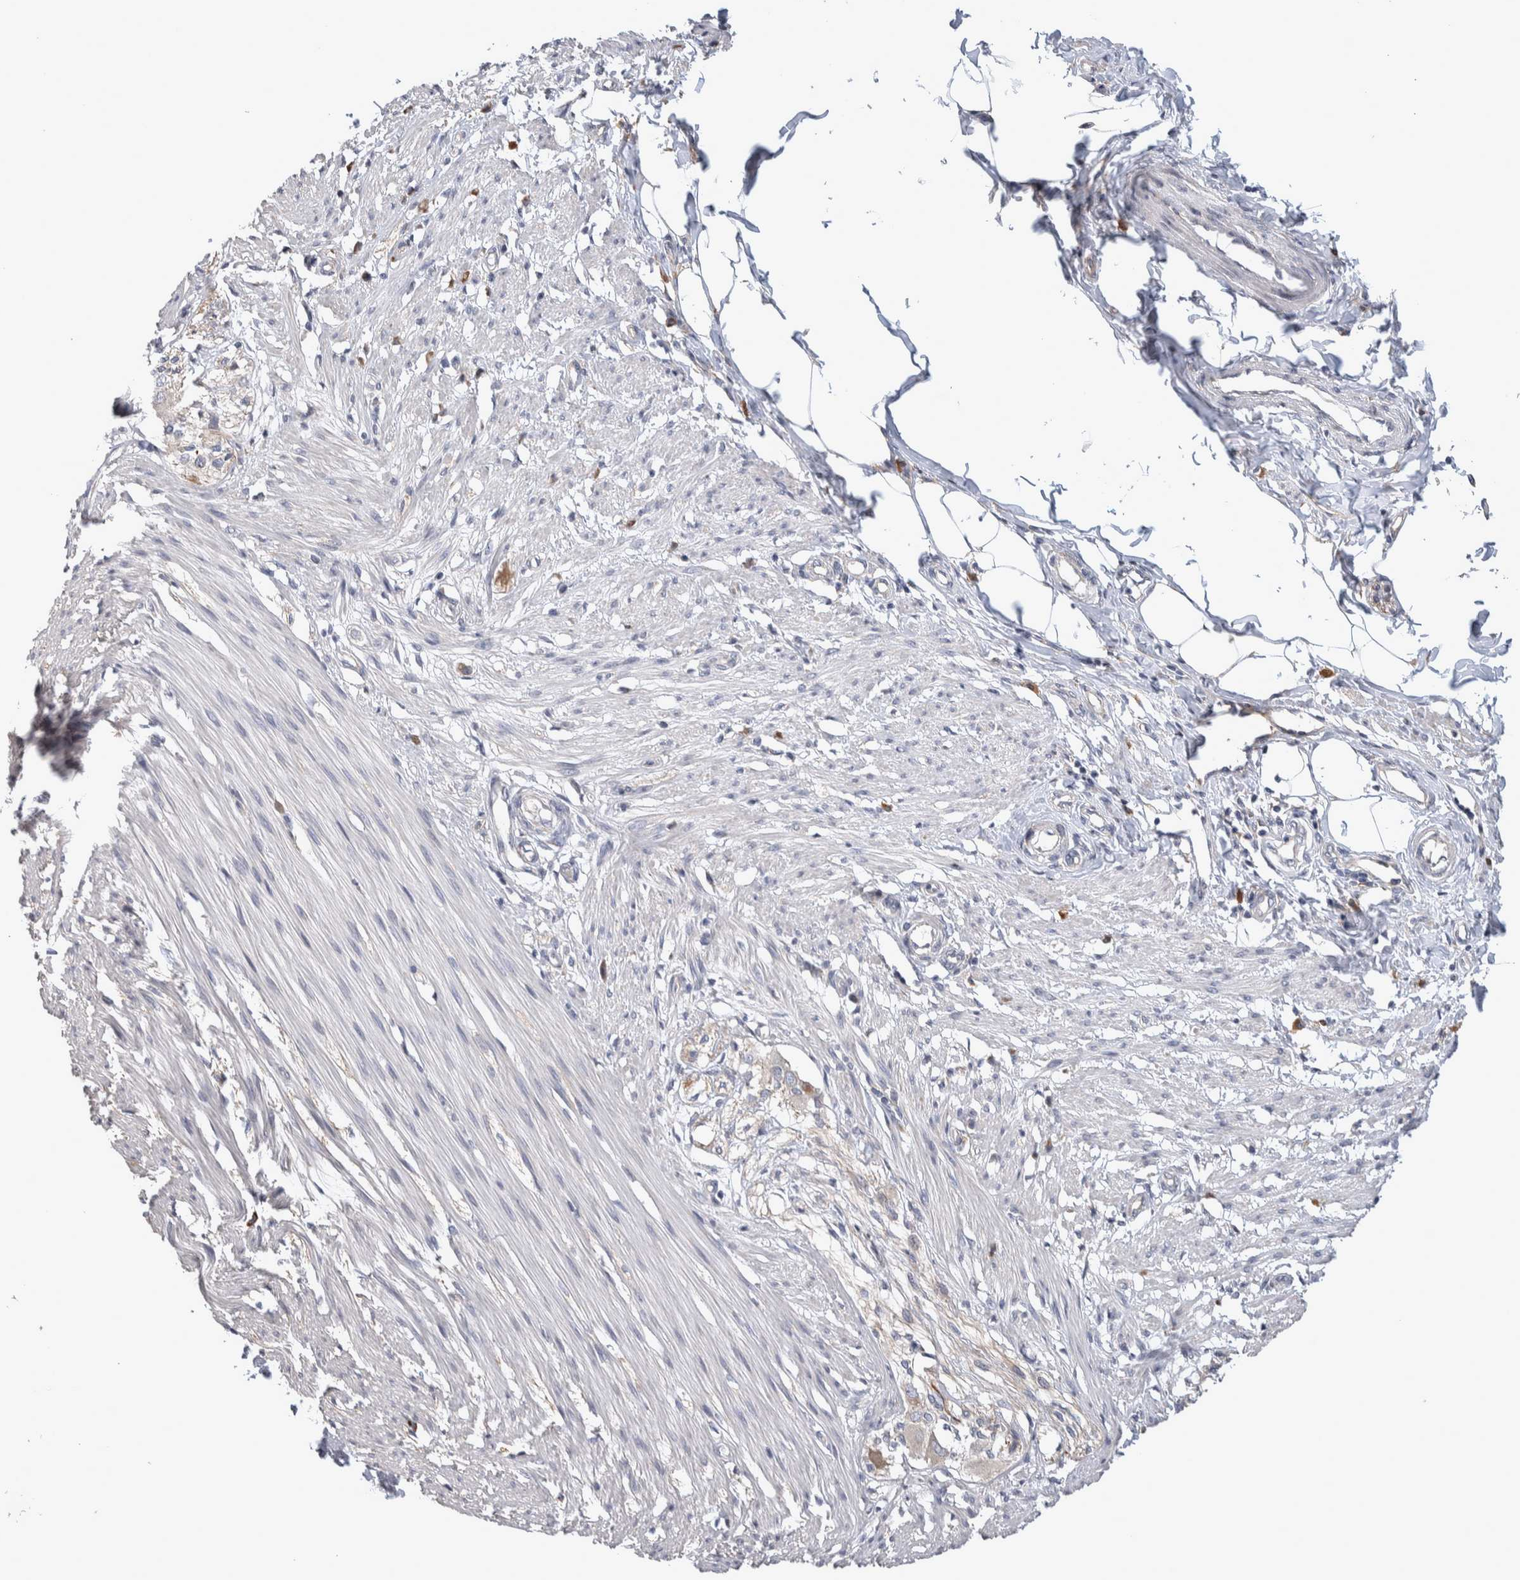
{"staining": {"intensity": "negative", "quantity": "none", "location": "none"}, "tissue": "smooth muscle", "cell_type": "Smooth muscle cells", "image_type": "normal", "snomed": [{"axis": "morphology", "description": "Normal tissue, NOS"}, {"axis": "morphology", "description": "Adenocarcinoma, NOS"}, {"axis": "topography", "description": "Smooth muscle"}, {"axis": "topography", "description": "Colon"}], "caption": "Smooth muscle cells show no significant expression in normal smooth muscle.", "gene": "IBTK", "patient": {"sex": "male", "age": 14}}